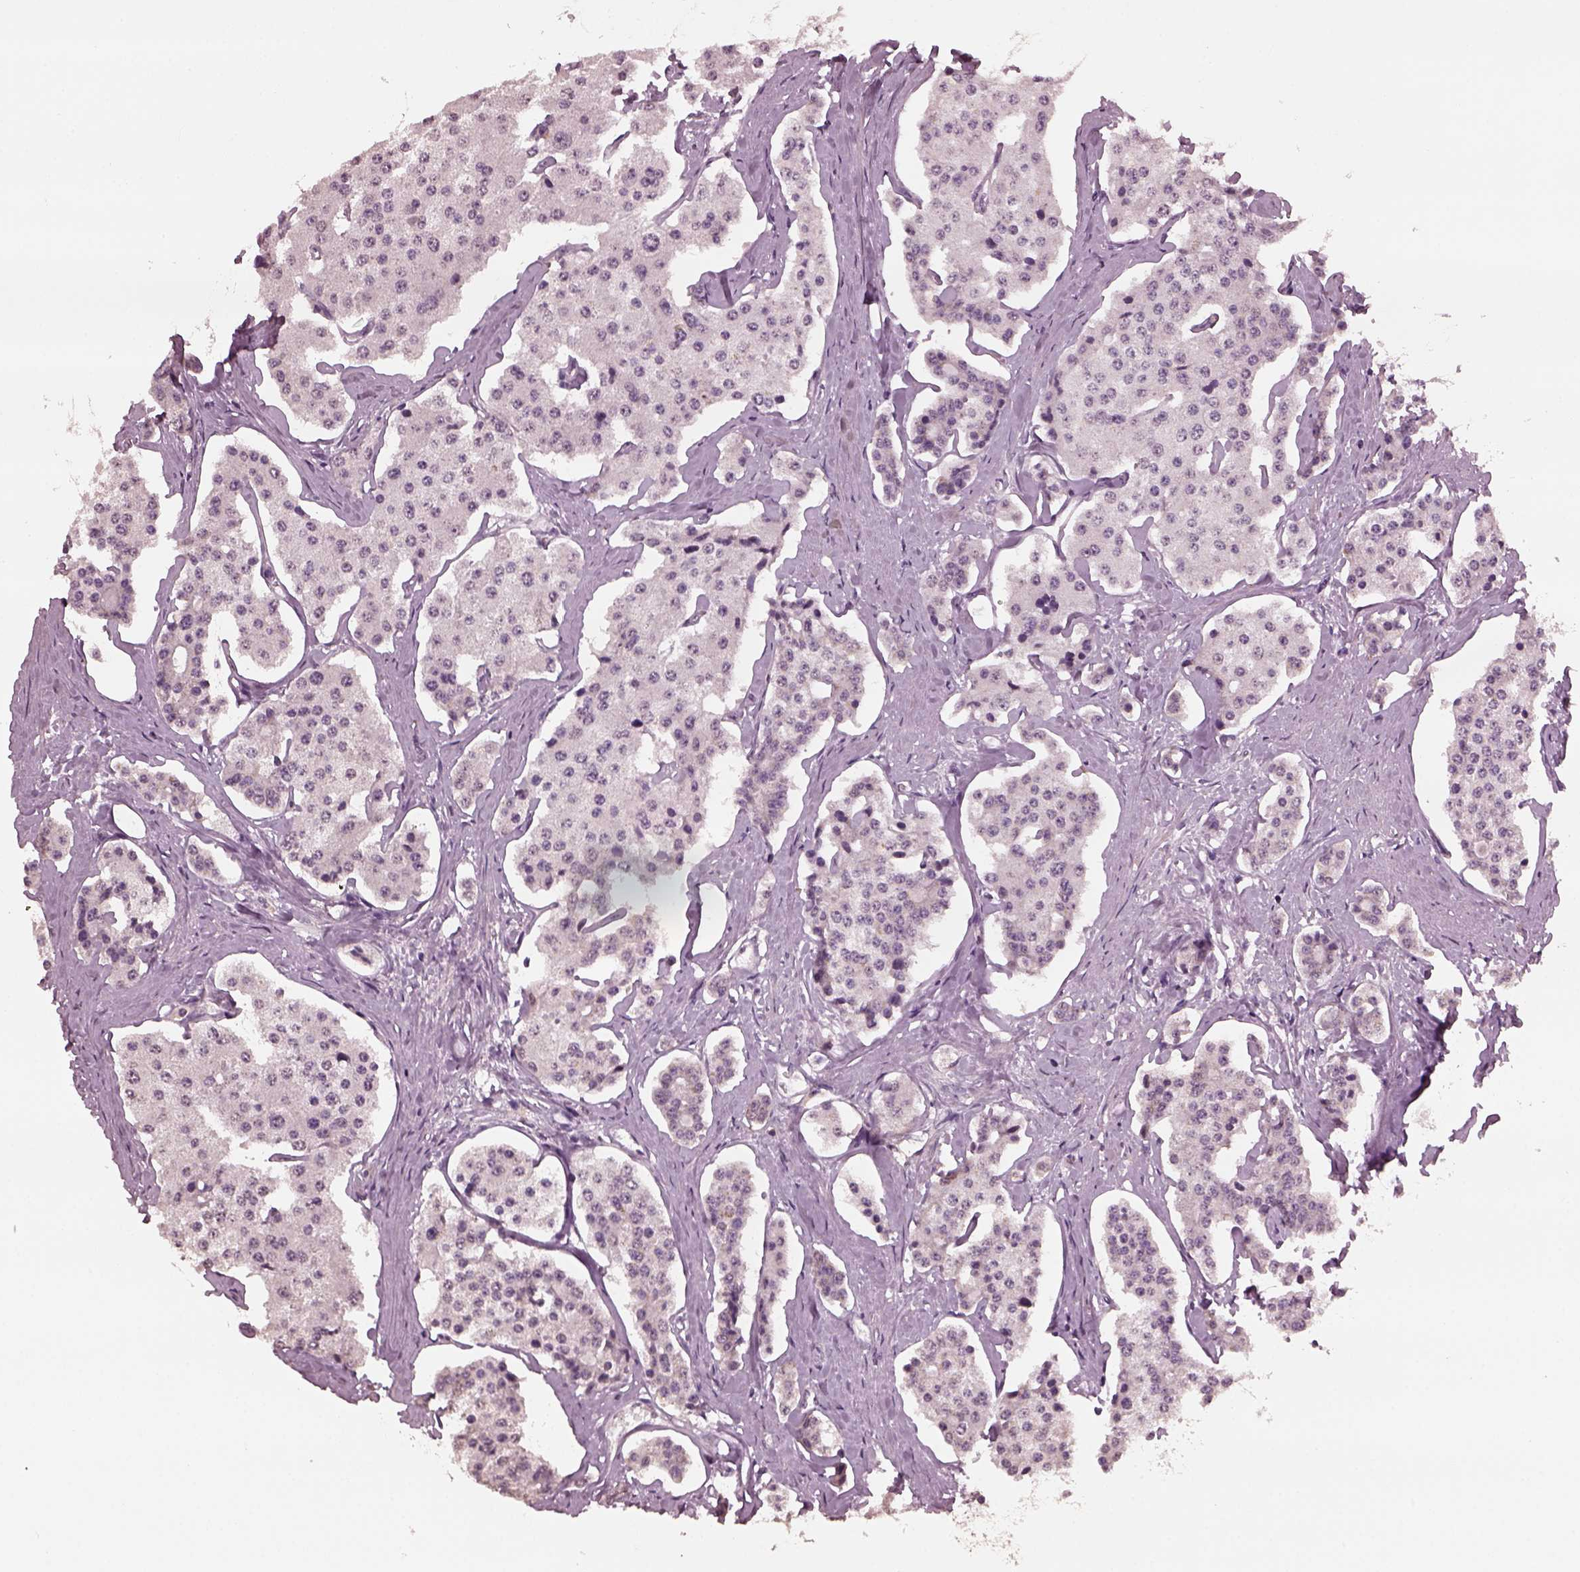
{"staining": {"intensity": "negative", "quantity": "none", "location": "none"}, "tissue": "carcinoid", "cell_type": "Tumor cells", "image_type": "cancer", "snomed": [{"axis": "morphology", "description": "Carcinoid, malignant, NOS"}, {"axis": "topography", "description": "Small intestine"}], "caption": "The histopathology image shows no staining of tumor cells in carcinoid. (DAB (3,3'-diaminobenzidine) immunohistochemistry (IHC) visualized using brightfield microscopy, high magnification).", "gene": "IL18RAP", "patient": {"sex": "female", "age": 65}}